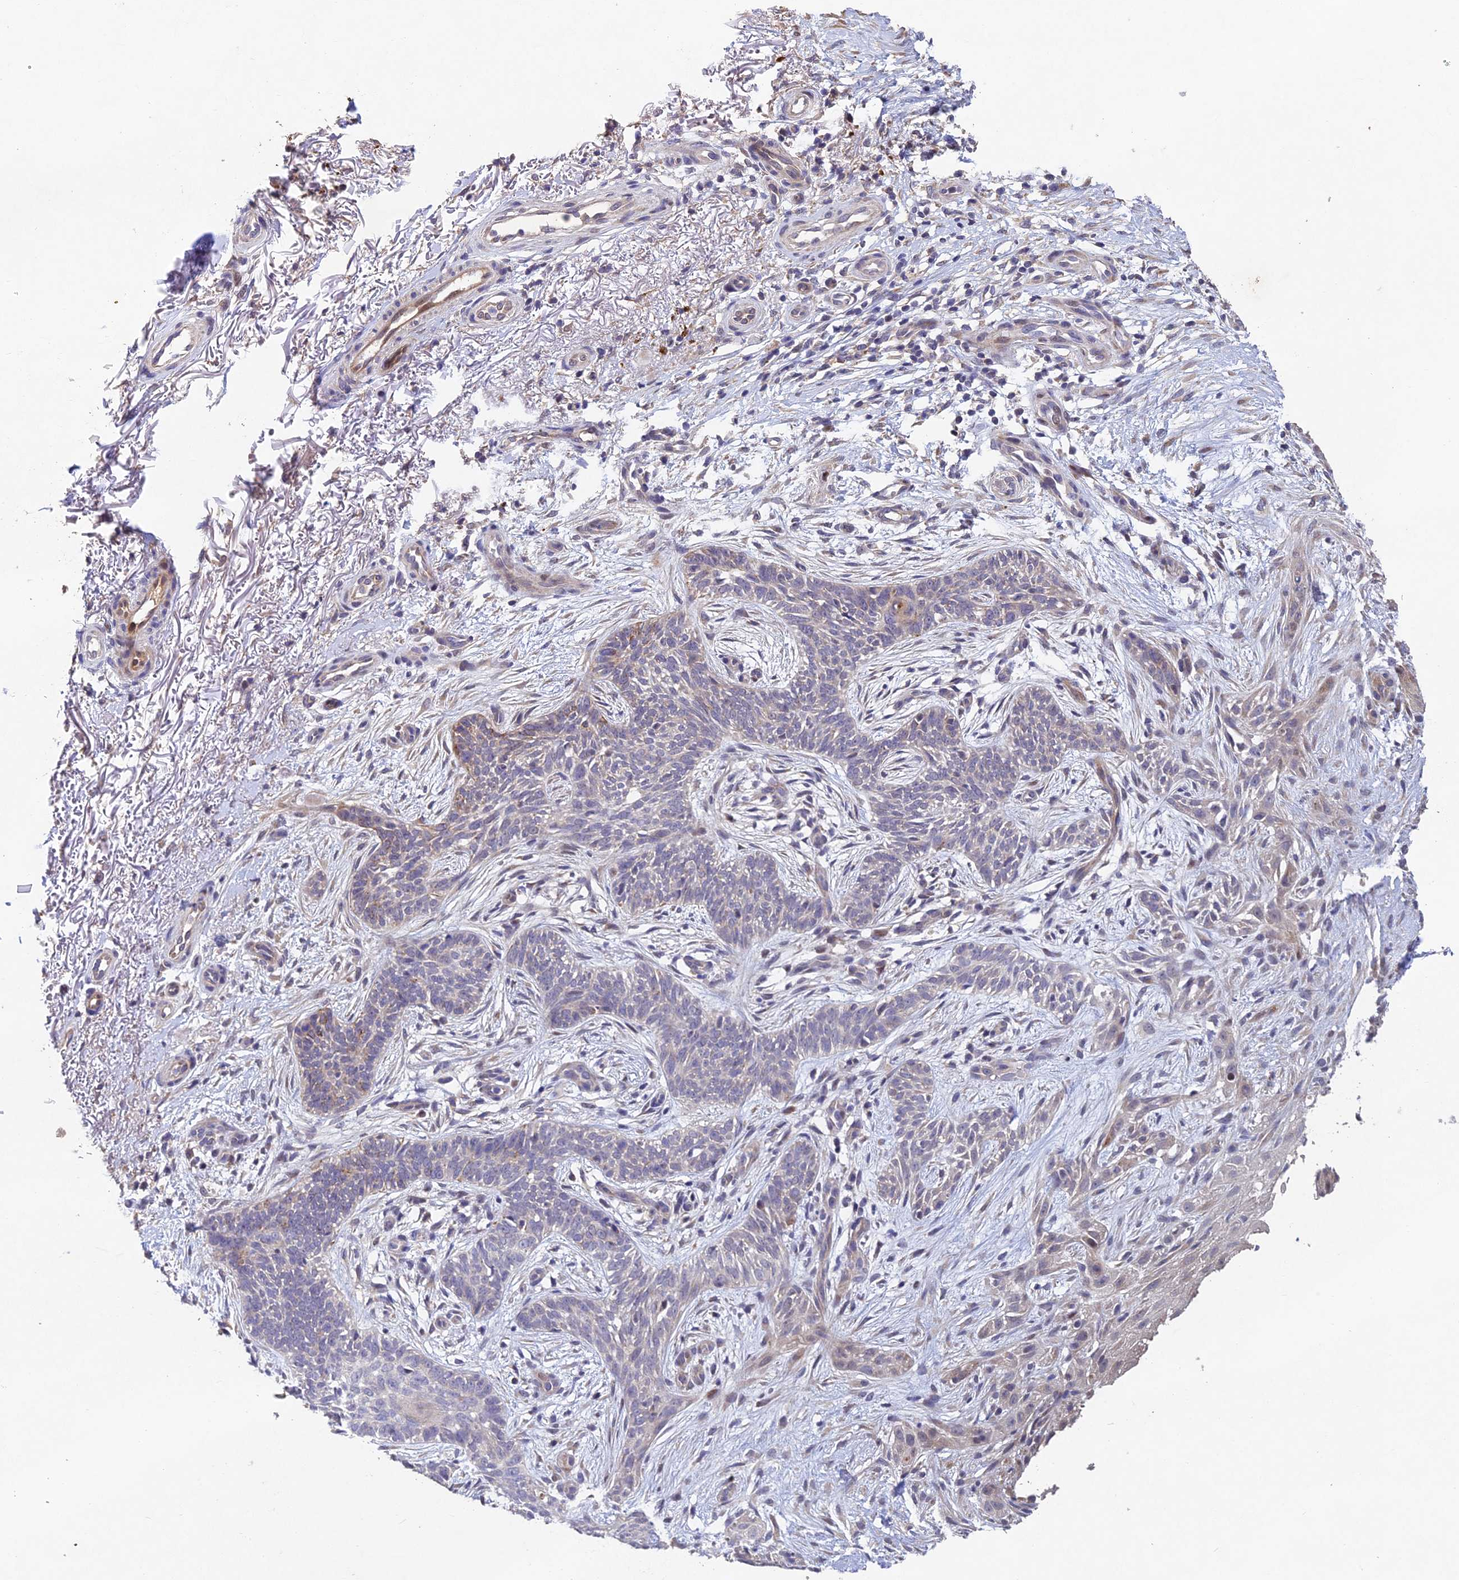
{"staining": {"intensity": "weak", "quantity": "<25%", "location": "cytoplasmic/membranous"}, "tissue": "skin cancer", "cell_type": "Tumor cells", "image_type": "cancer", "snomed": [{"axis": "morphology", "description": "Basal cell carcinoma"}, {"axis": "topography", "description": "Skin"}], "caption": "A micrograph of human basal cell carcinoma (skin) is negative for staining in tumor cells.", "gene": "NSMCE1", "patient": {"sex": "female", "age": 82}}